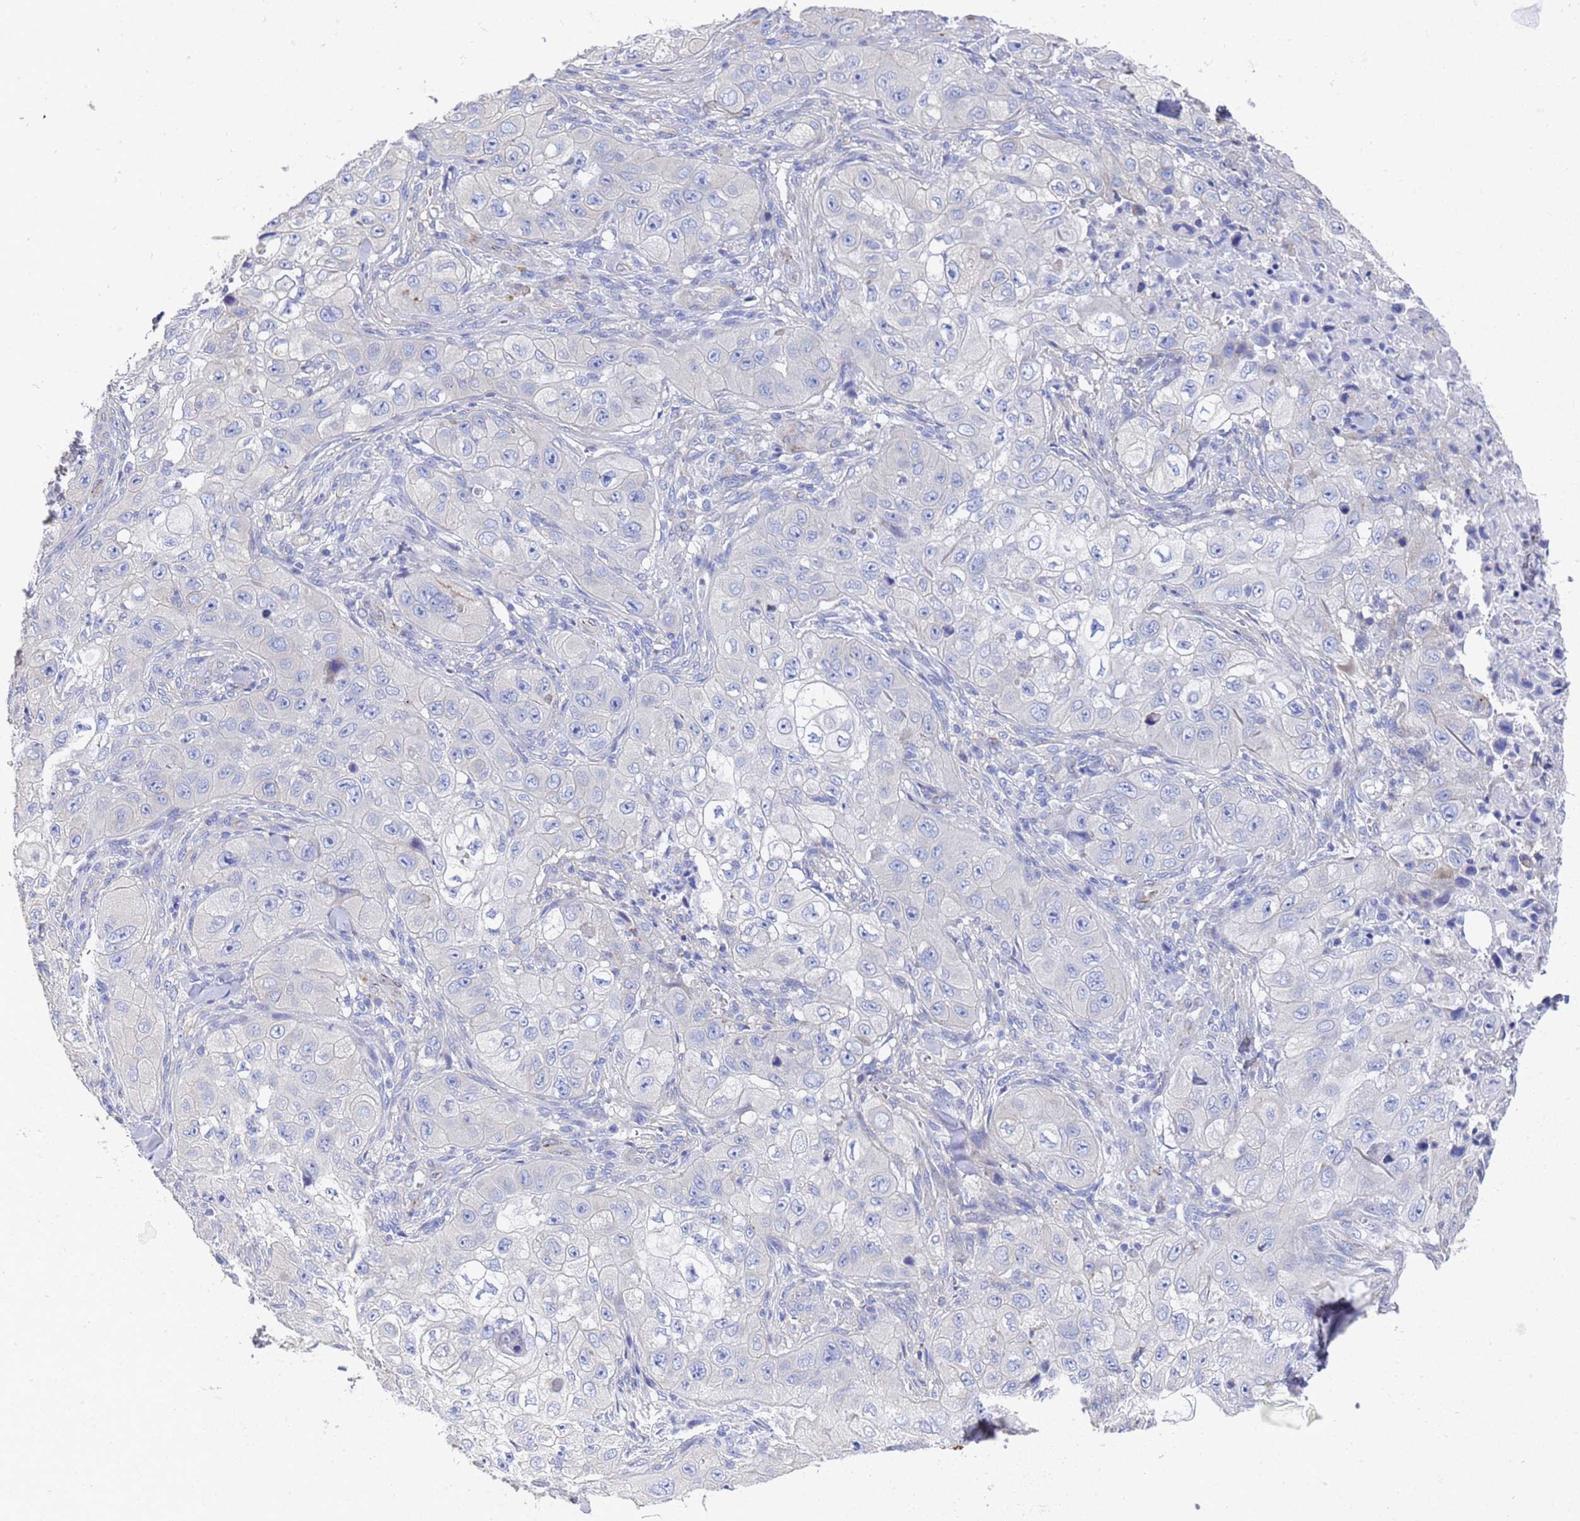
{"staining": {"intensity": "negative", "quantity": "none", "location": "none"}, "tissue": "skin cancer", "cell_type": "Tumor cells", "image_type": "cancer", "snomed": [{"axis": "morphology", "description": "Squamous cell carcinoma, NOS"}, {"axis": "topography", "description": "Skin"}, {"axis": "topography", "description": "Subcutis"}], "caption": "Histopathology image shows no protein positivity in tumor cells of skin cancer tissue. The staining was performed using DAB to visualize the protein expression in brown, while the nuclei were stained in blue with hematoxylin (Magnification: 20x).", "gene": "TUBB1", "patient": {"sex": "male", "age": 73}}